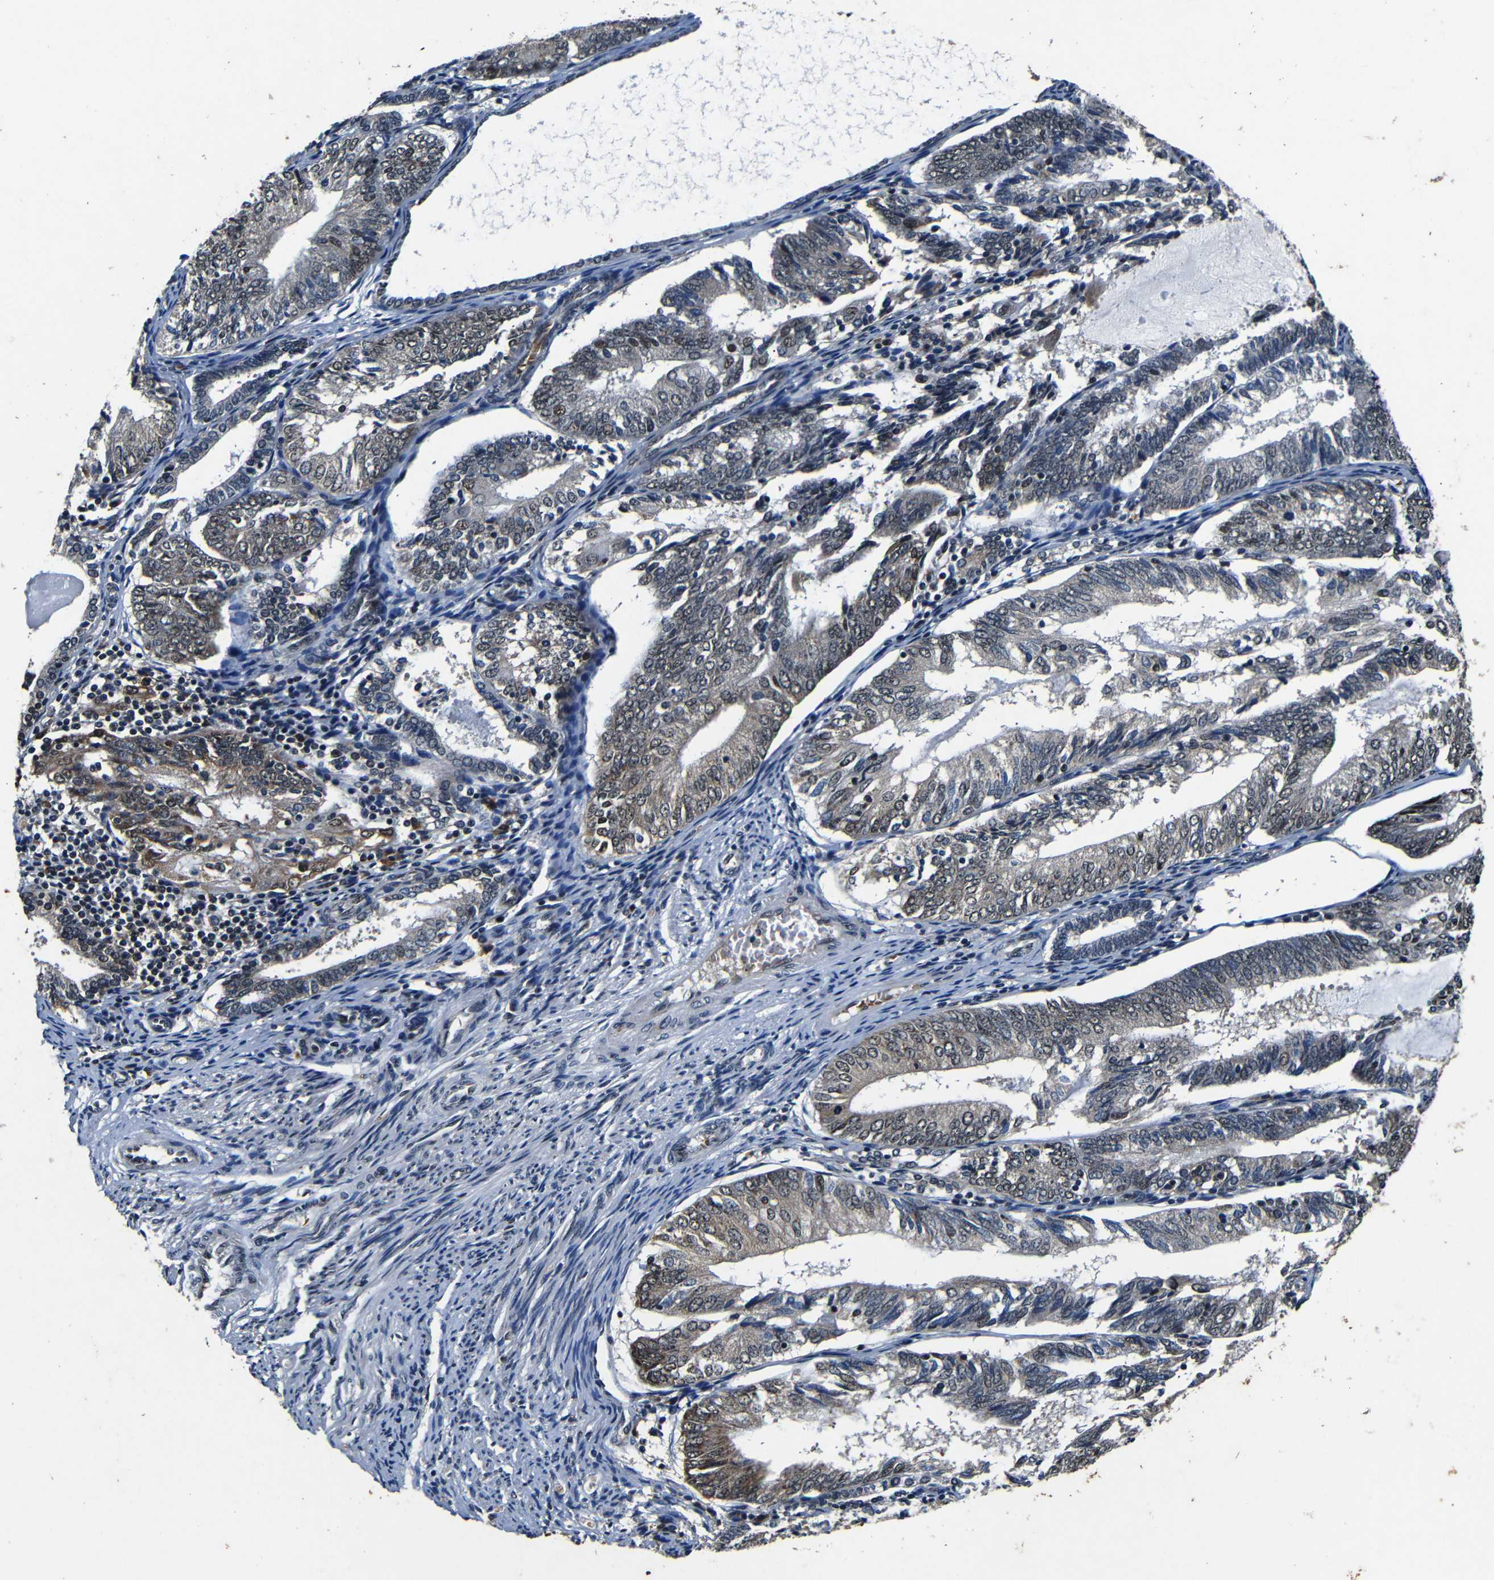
{"staining": {"intensity": "weak", "quantity": ">75%", "location": "nuclear"}, "tissue": "endometrial cancer", "cell_type": "Tumor cells", "image_type": "cancer", "snomed": [{"axis": "morphology", "description": "Adenocarcinoma, NOS"}, {"axis": "topography", "description": "Endometrium"}], "caption": "About >75% of tumor cells in human adenocarcinoma (endometrial) exhibit weak nuclear protein expression as visualized by brown immunohistochemical staining.", "gene": "FOXD4", "patient": {"sex": "female", "age": 81}}